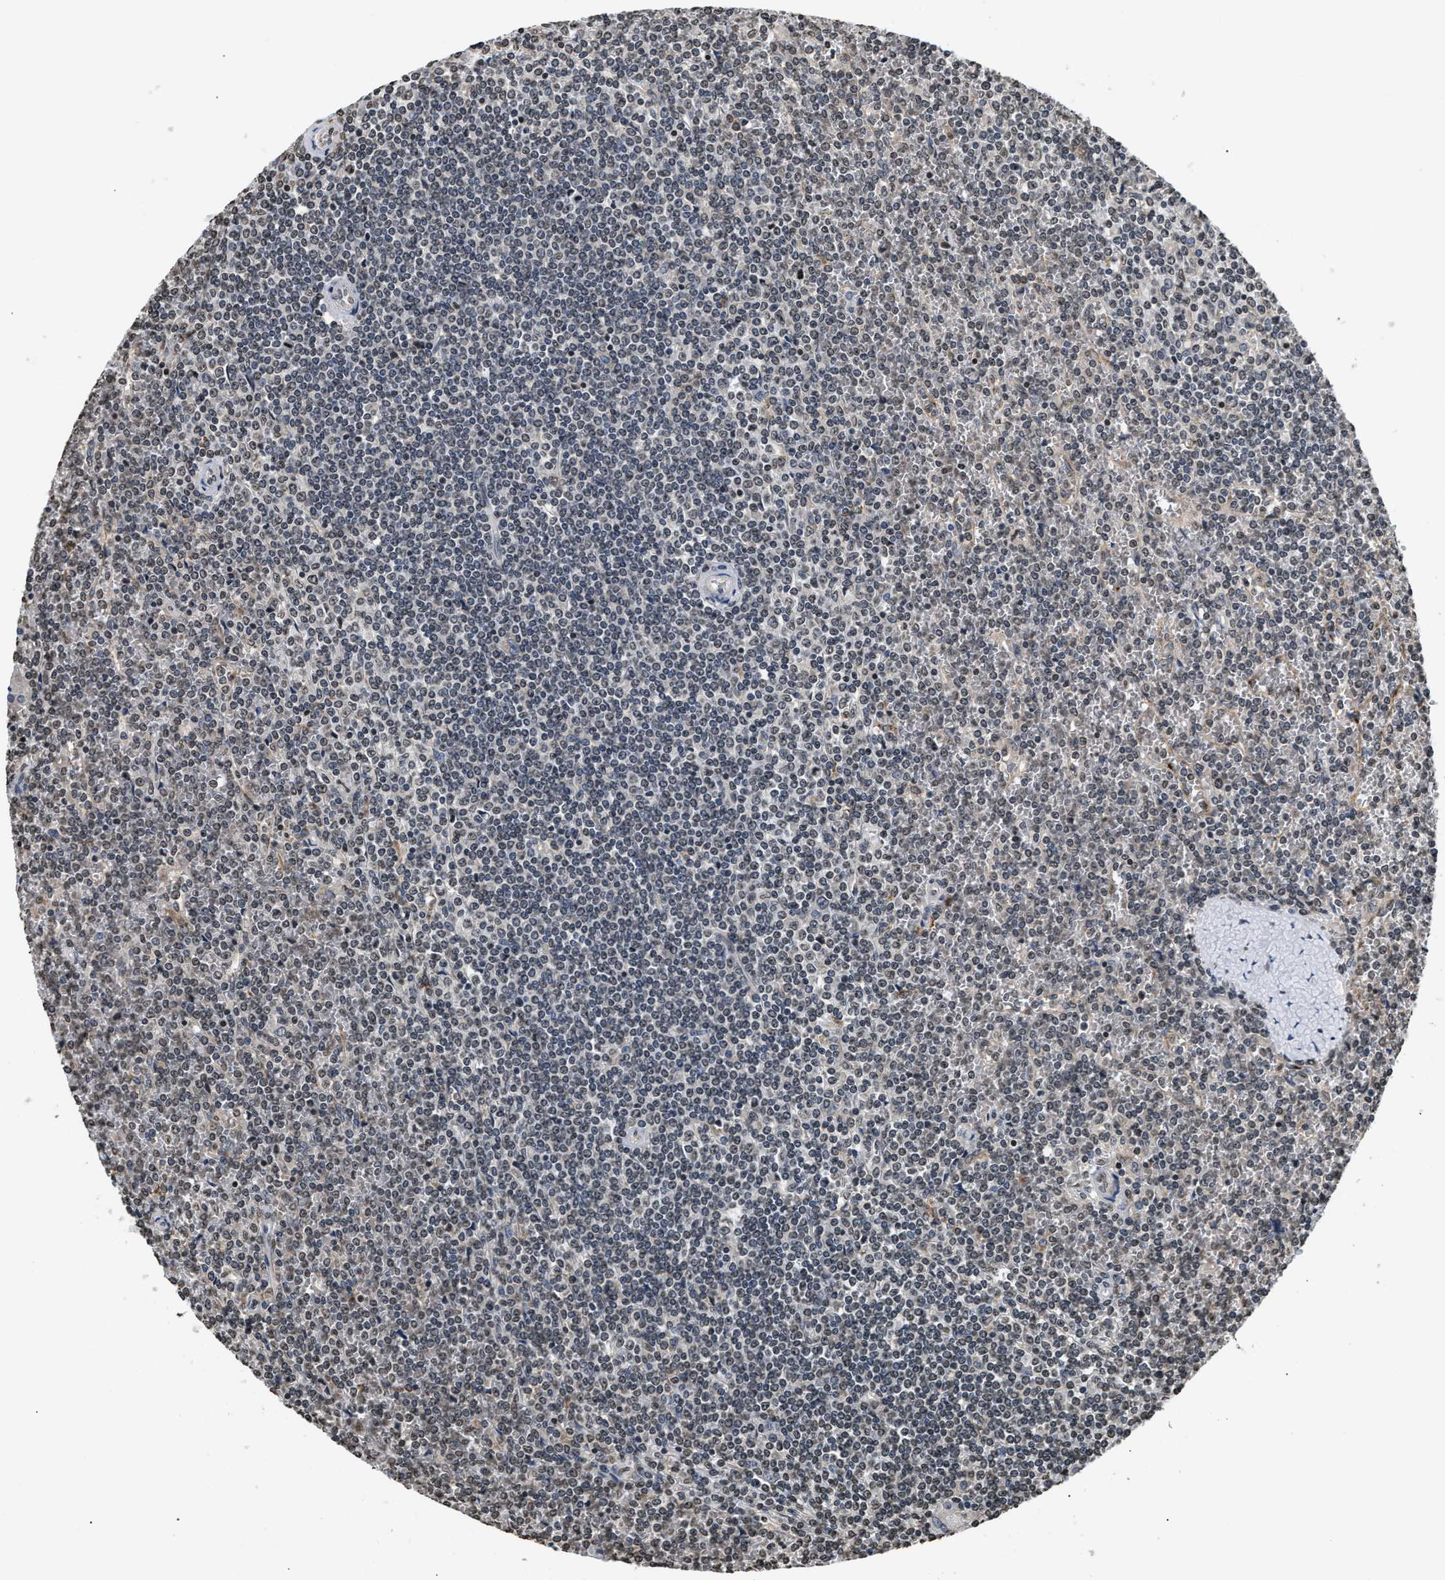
{"staining": {"intensity": "negative", "quantity": "none", "location": "none"}, "tissue": "lymphoma", "cell_type": "Tumor cells", "image_type": "cancer", "snomed": [{"axis": "morphology", "description": "Malignant lymphoma, non-Hodgkin's type, Low grade"}, {"axis": "topography", "description": "Spleen"}], "caption": "Immunohistochemical staining of malignant lymphoma, non-Hodgkin's type (low-grade) demonstrates no significant expression in tumor cells. (Brightfield microscopy of DAB (3,3'-diaminobenzidine) immunohistochemistry (IHC) at high magnification).", "gene": "DNASE1L3", "patient": {"sex": "female", "age": 19}}